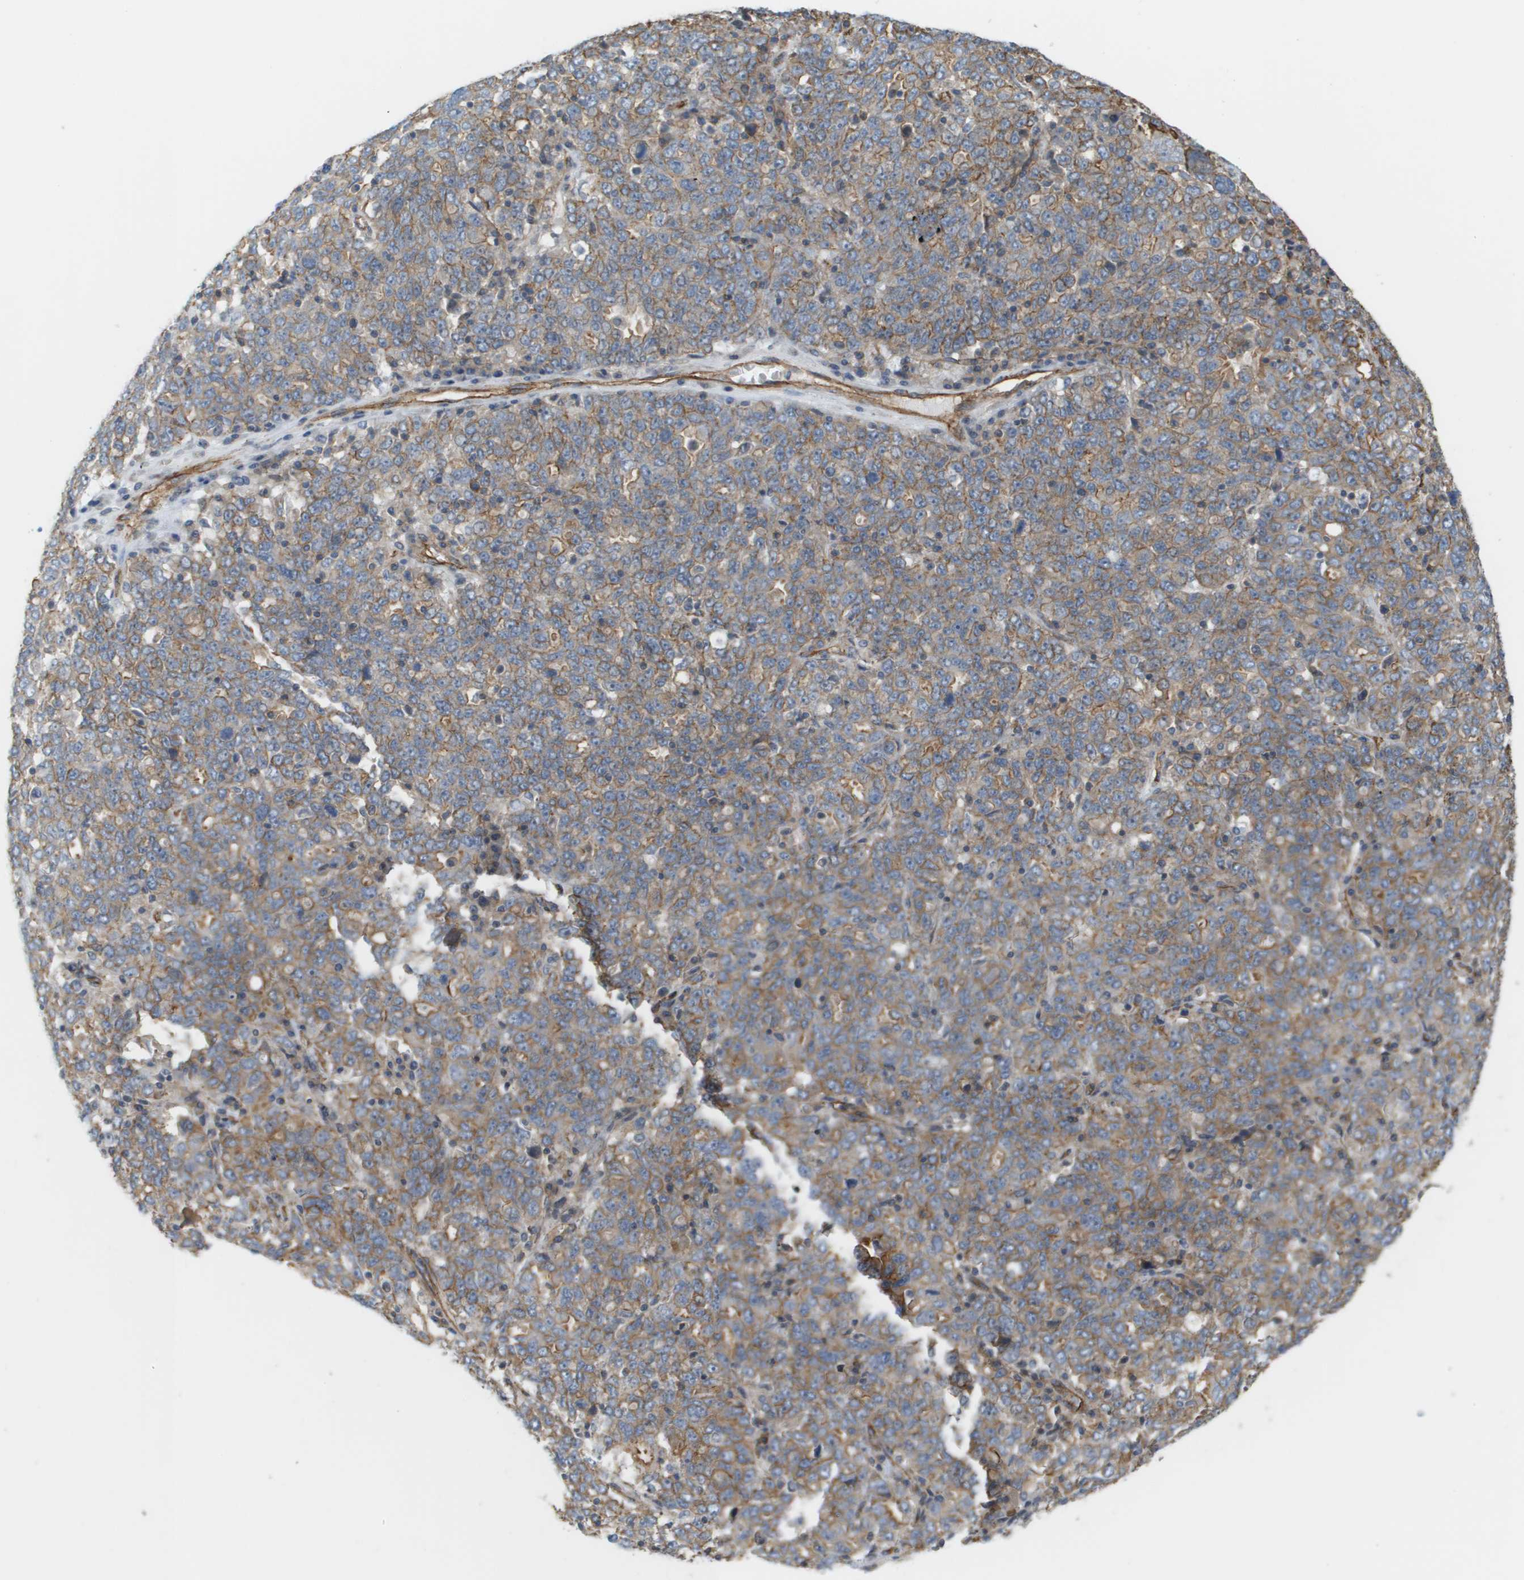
{"staining": {"intensity": "moderate", "quantity": "25%-75%", "location": "cytoplasmic/membranous"}, "tissue": "ovarian cancer", "cell_type": "Tumor cells", "image_type": "cancer", "snomed": [{"axis": "morphology", "description": "Carcinoma, endometroid"}, {"axis": "topography", "description": "Ovary"}], "caption": "Protein expression analysis of human ovarian endometroid carcinoma reveals moderate cytoplasmic/membranous staining in about 25%-75% of tumor cells. Using DAB (3,3'-diaminobenzidine) (brown) and hematoxylin (blue) stains, captured at high magnification using brightfield microscopy.", "gene": "SGMS2", "patient": {"sex": "female", "age": 62}}